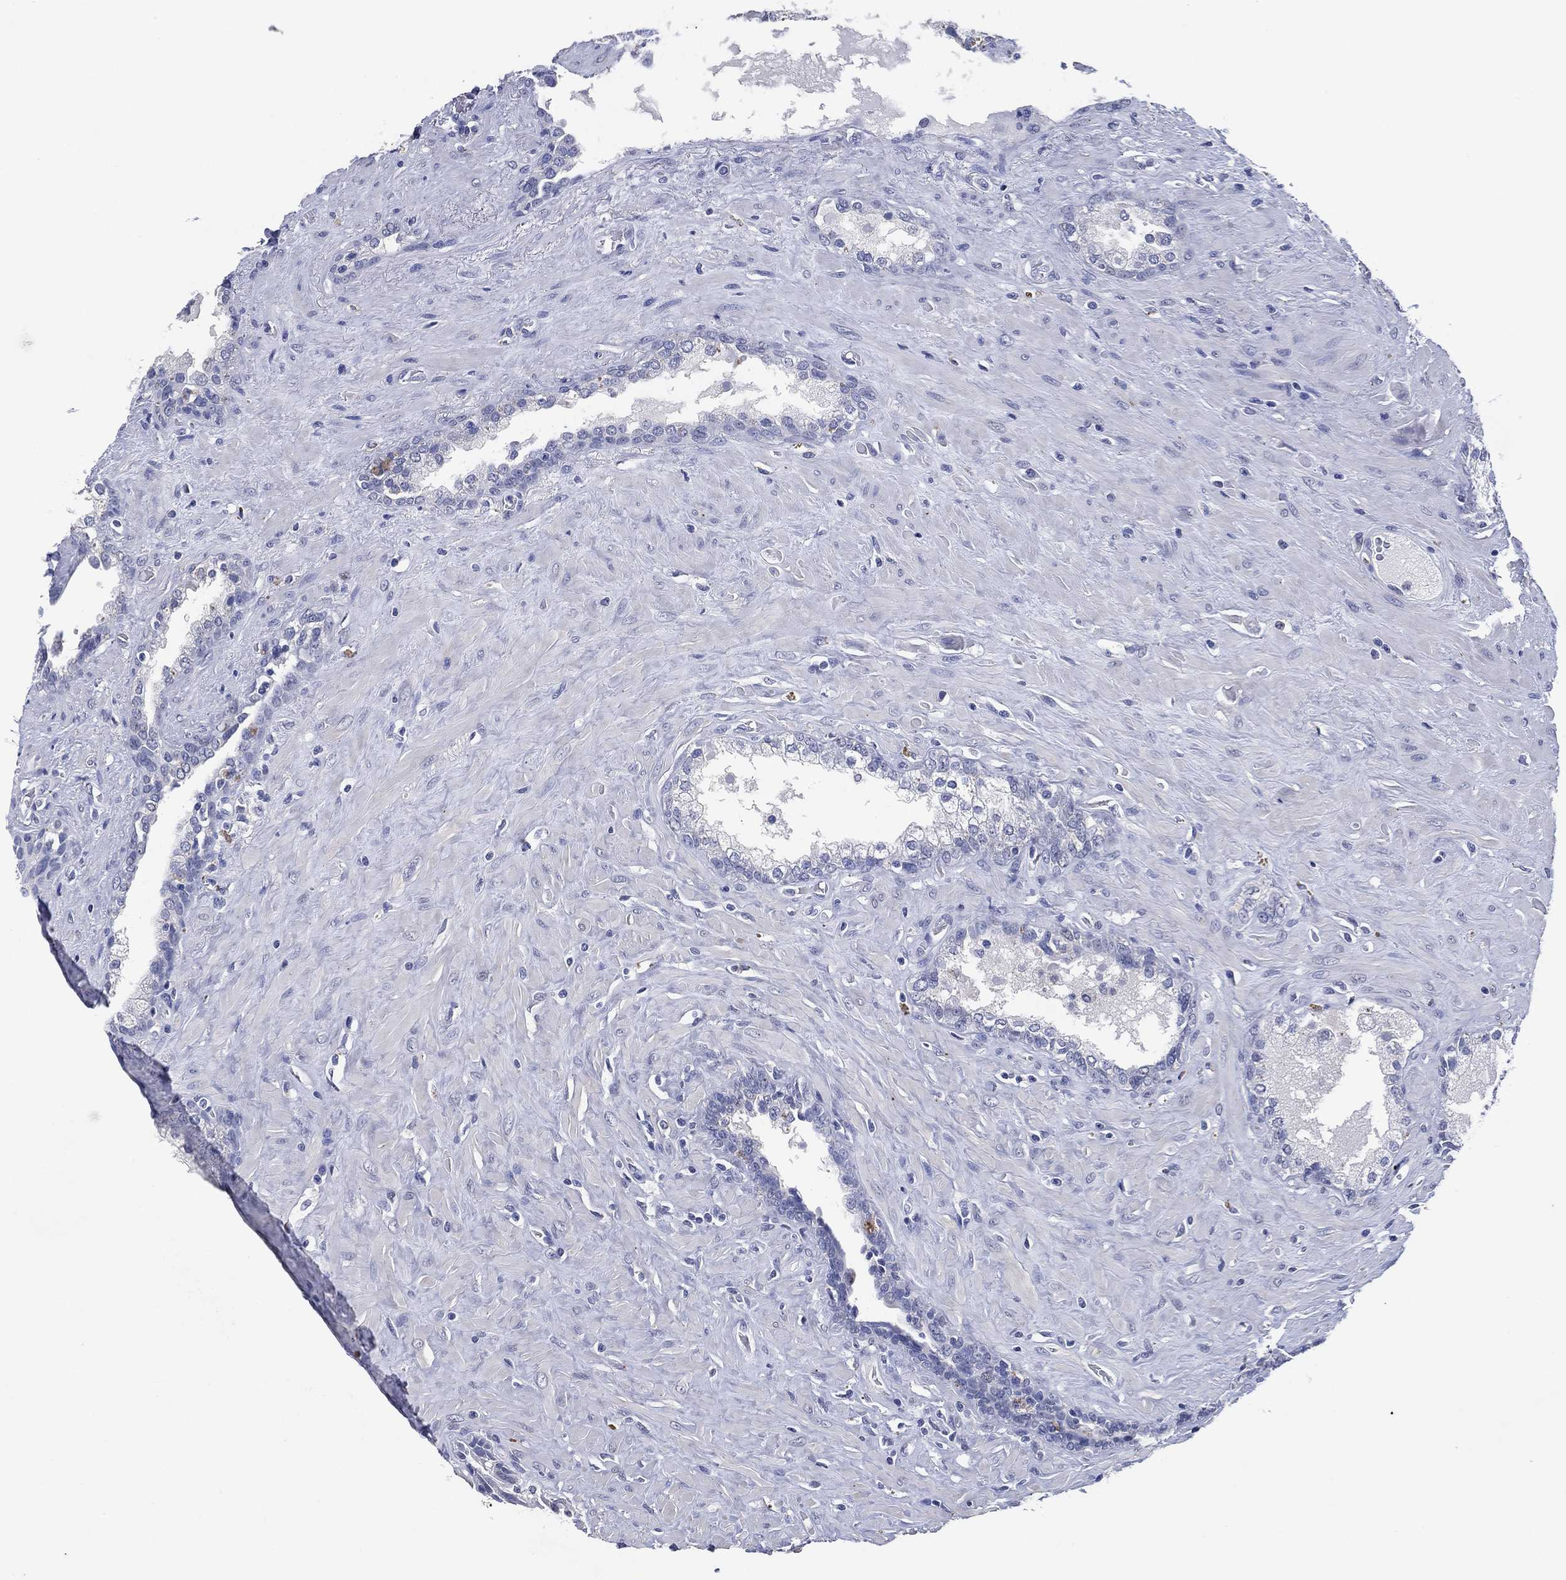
{"staining": {"intensity": "negative", "quantity": "none", "location": "none"}, "tissue": "prostate", "cell_type": "Glandular cells", "image_type": "normal", "snomed": [{"axis": "morphology", "description": "Normal tissue, NOS"}, {"axis": "topography", "description": "Prostate"}], "caption": "IHC micrograph of benign human prostate stained for a protein (brown), which shows no positivity in glandular cells.", "gene": "FSCN2", "patient": {"sex": "male", "age": 63}}